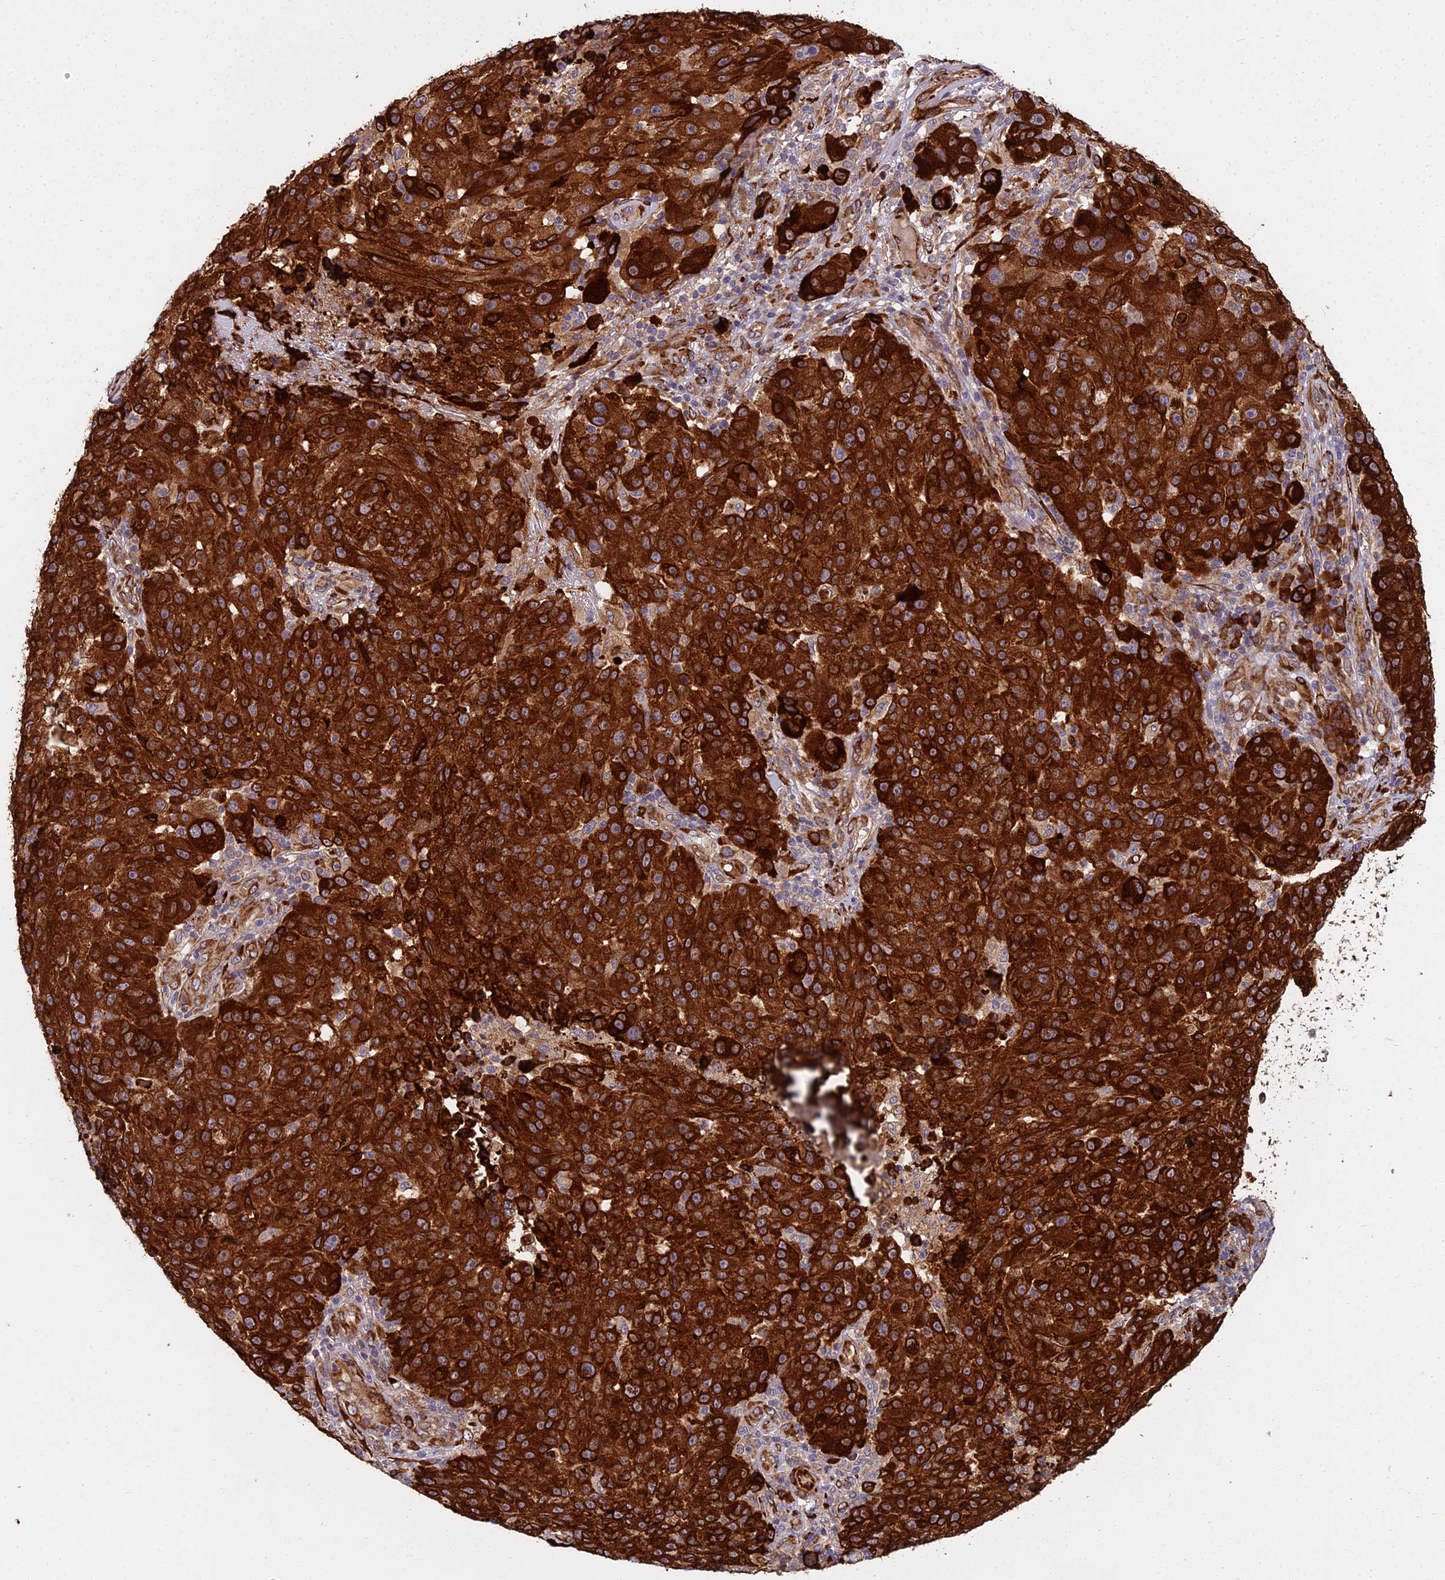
{"staining": {"intensity": "strong", "quantity": ">75%", "location": "cytoplasmic/membranous"}, "tissue": "melanoma", "cell_type": "Tumor cells", "image_type": "cancer", "snomed": [{"axis": "morphology", "description": "Malignant melanoma, NOS"}, {"axis": "topography", "description": "Skin"}], "caption": "Brown immunohistochemical staining in human melanoma displays strong cytoplasmic/membranous expression in approximately >75% of tumor cells.", "gene": "NDUFAF7", "patient": {"sex": "male", "age": 53}}